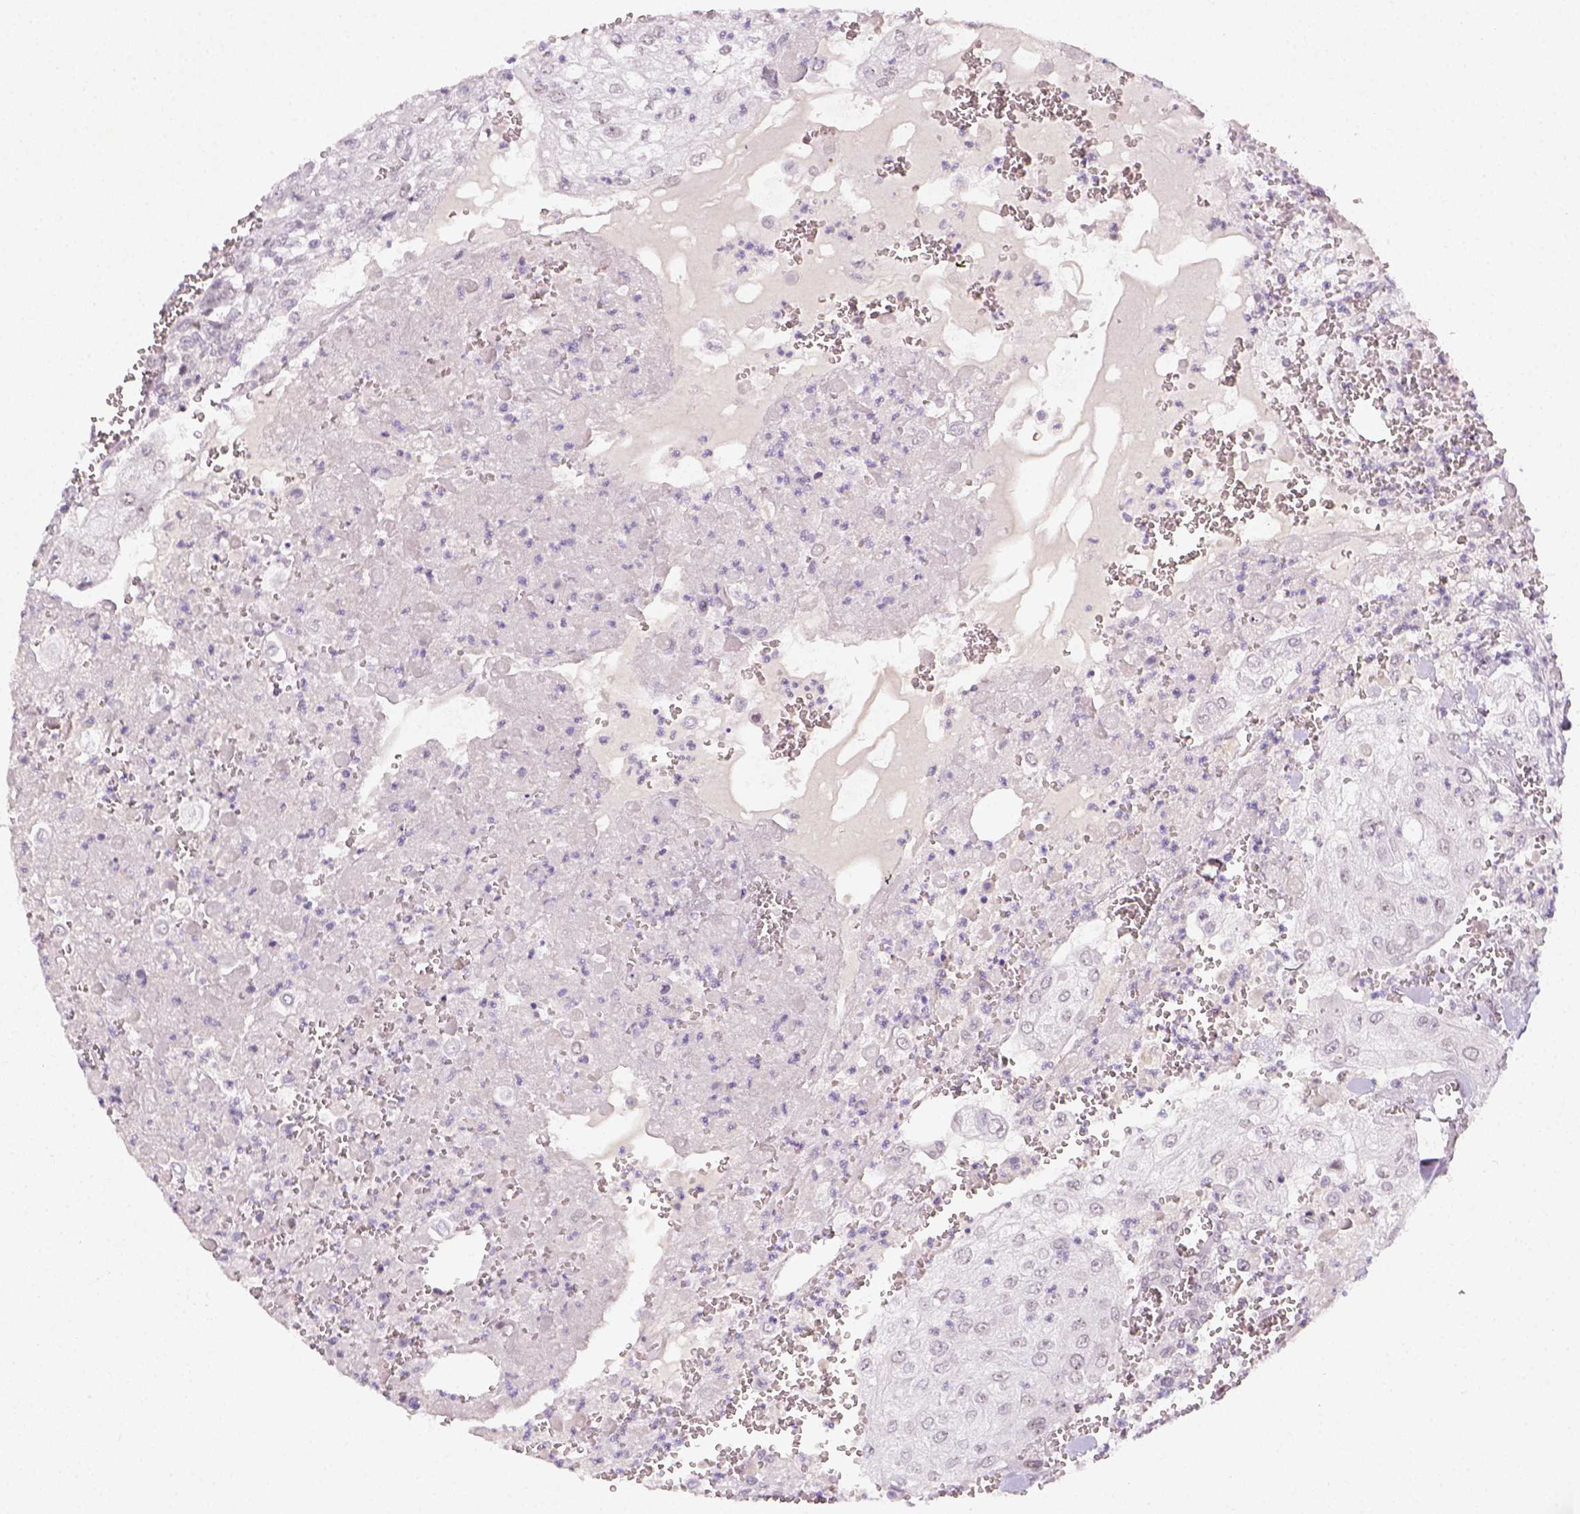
{"staining": {"intensity": "negative", "quantity": "none", "location": "none"}, "tissue": "urothelial cancer", "cell_type": "Tumor cells", "image_type": "cancer", "snomed": [{"axis": "morphology", "description": "Urothelial carcinoma, High grade"}, {"axis": "topography", "description": "Urinary bladder"}], "caption": "A high-resolution histopathology image shows immunohistochemistry (IHC) staining of urothelial carcinoma (high-grade), which shows no significant expression in tumor cells. (DAB (3,3'-diaminobenzidine) immunohistochemistry (IHC), high magnification).", "gene": "MAGEB3", "patient": {"sex": "male", "age": 62}}